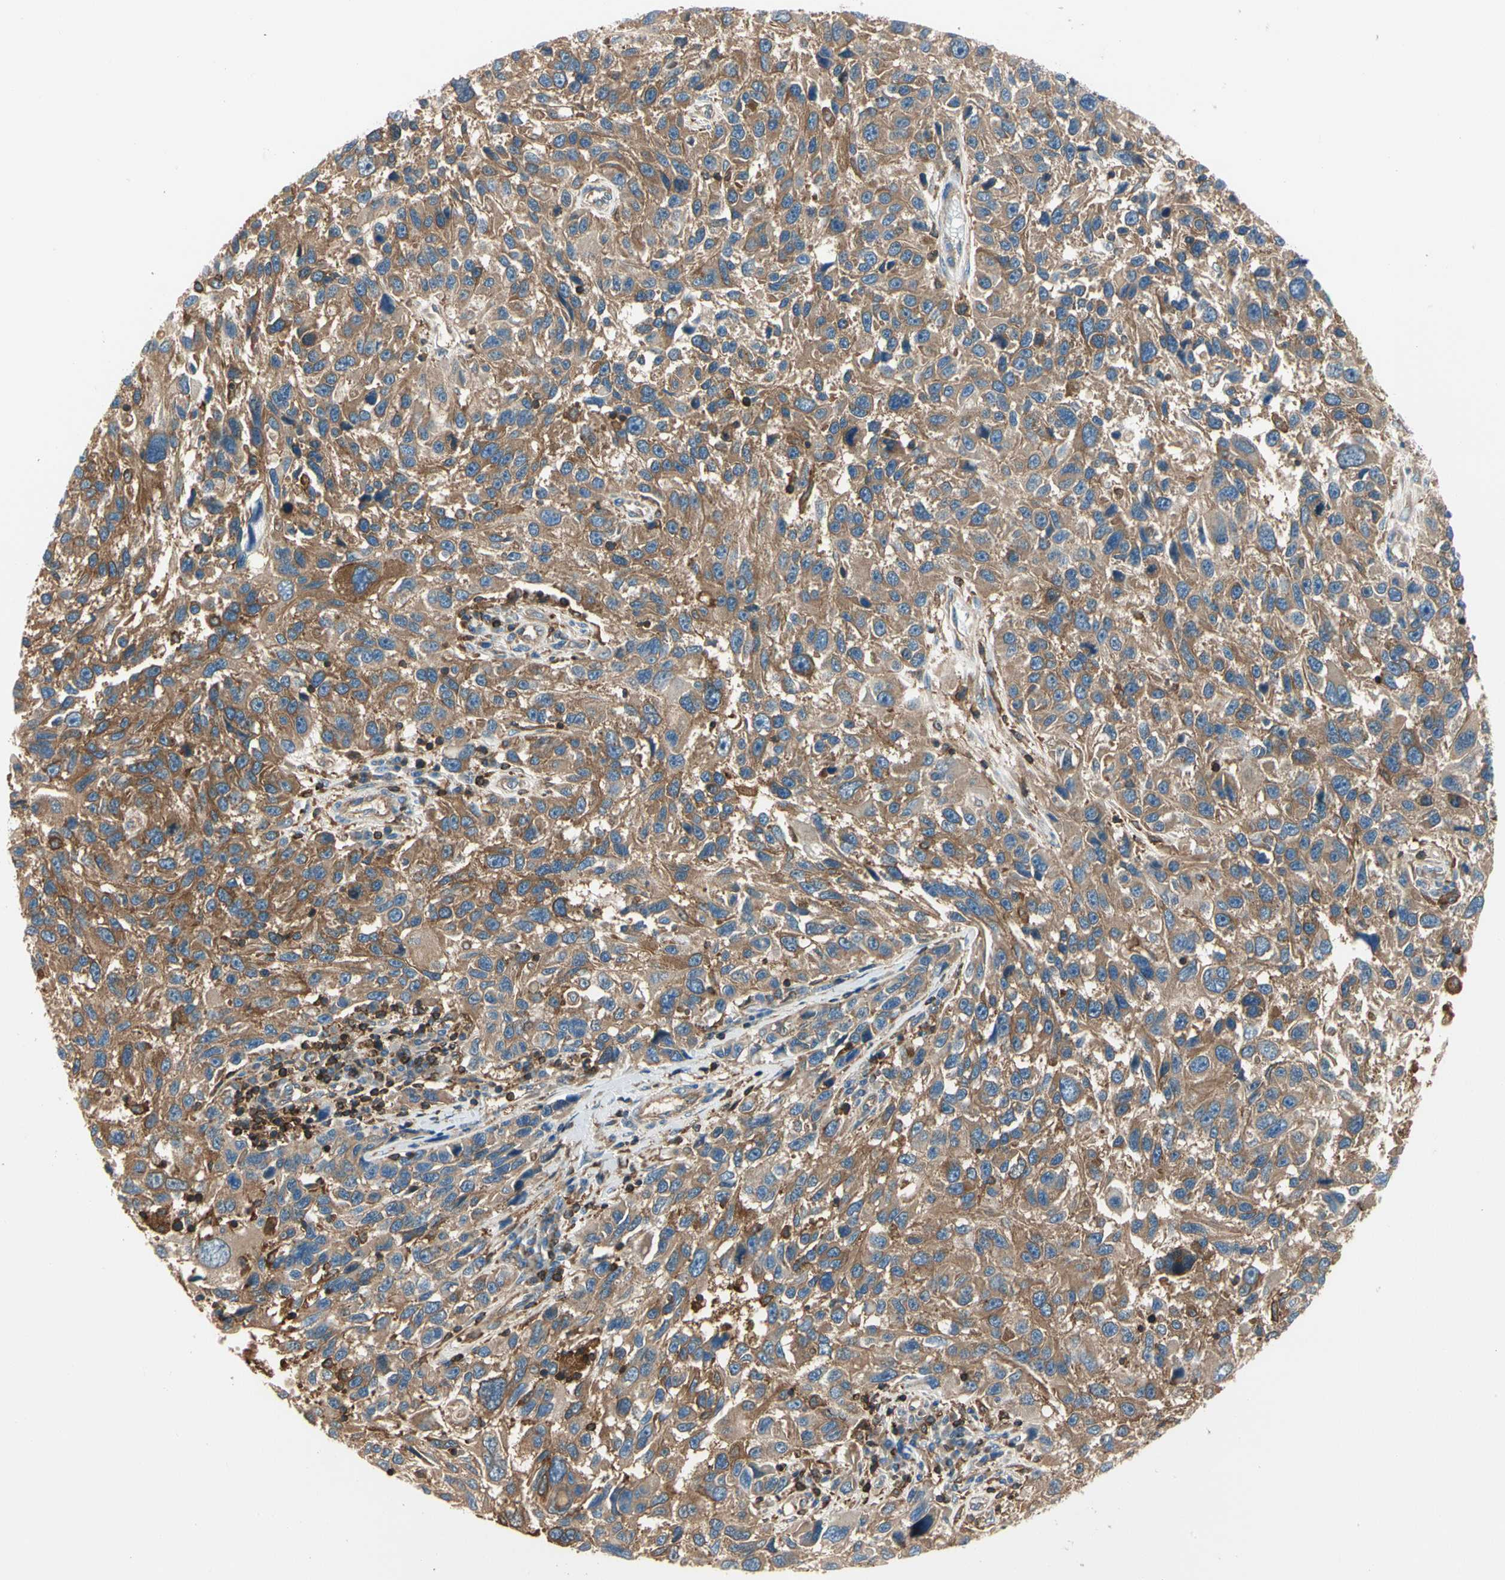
{"staining": {"intensity": "moderate", "quantity": ">75%", "location": "cytoplasmic/membranous"}, "tissue": "melanoma", "cell_type": "Tumor cells", "image_type": "cancer", "snomed": [{"axis": "morphology", "description": "Malignant melanoma, NOS"}, {"axis": "topography", "description": "Skin"}], "caption": "Protein staining of melanoma tissue exhibits moderate cytoplasmic/membranous expression in approximately >75% of tumor cells. (IHC, brightfield microscopy, high magnification).", "gene": "CAPZA2", "patient": {"sex": "male", "age": 53}}